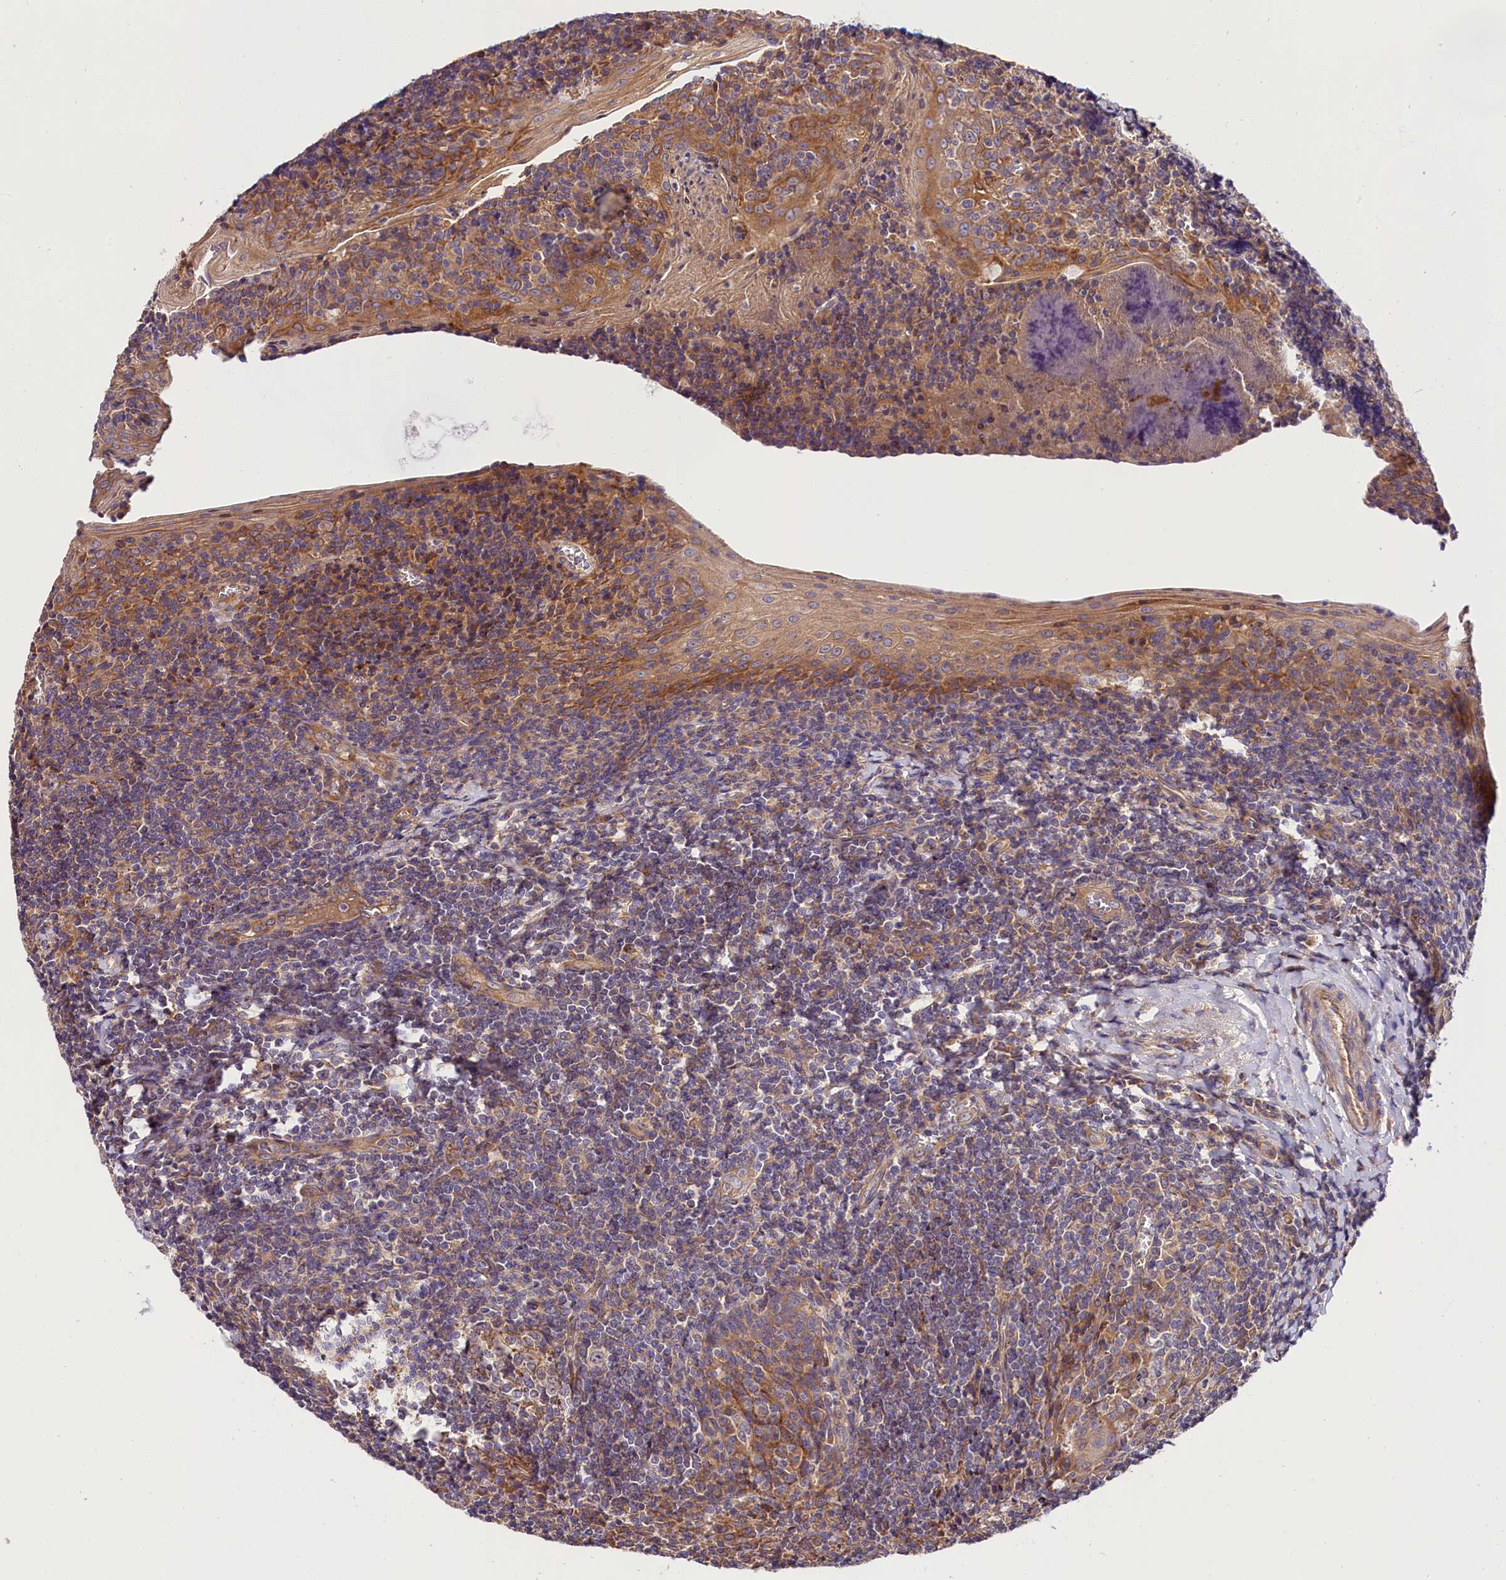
{"staining": {"intensity": "moderate", "quantity": "<25%", "location": "cytoplasmic/membranous"}, "tissue": "tonsil", "cell_type": "Germinal center cells", "image_type": "normal", "snomed": [{"axis": "morphology", "description": "Normal tissue, NOS"}, {"axis": "topography", "description": "Tonsil"}], "caption": "Immunohistochemical staining of benign tonsil displays low levels of moderate cytoplasmic/membranous positivity in approximately <25% of germinal center cells.", "gene": "SPG11", "patient": {"sex": "male", "age": 27}}